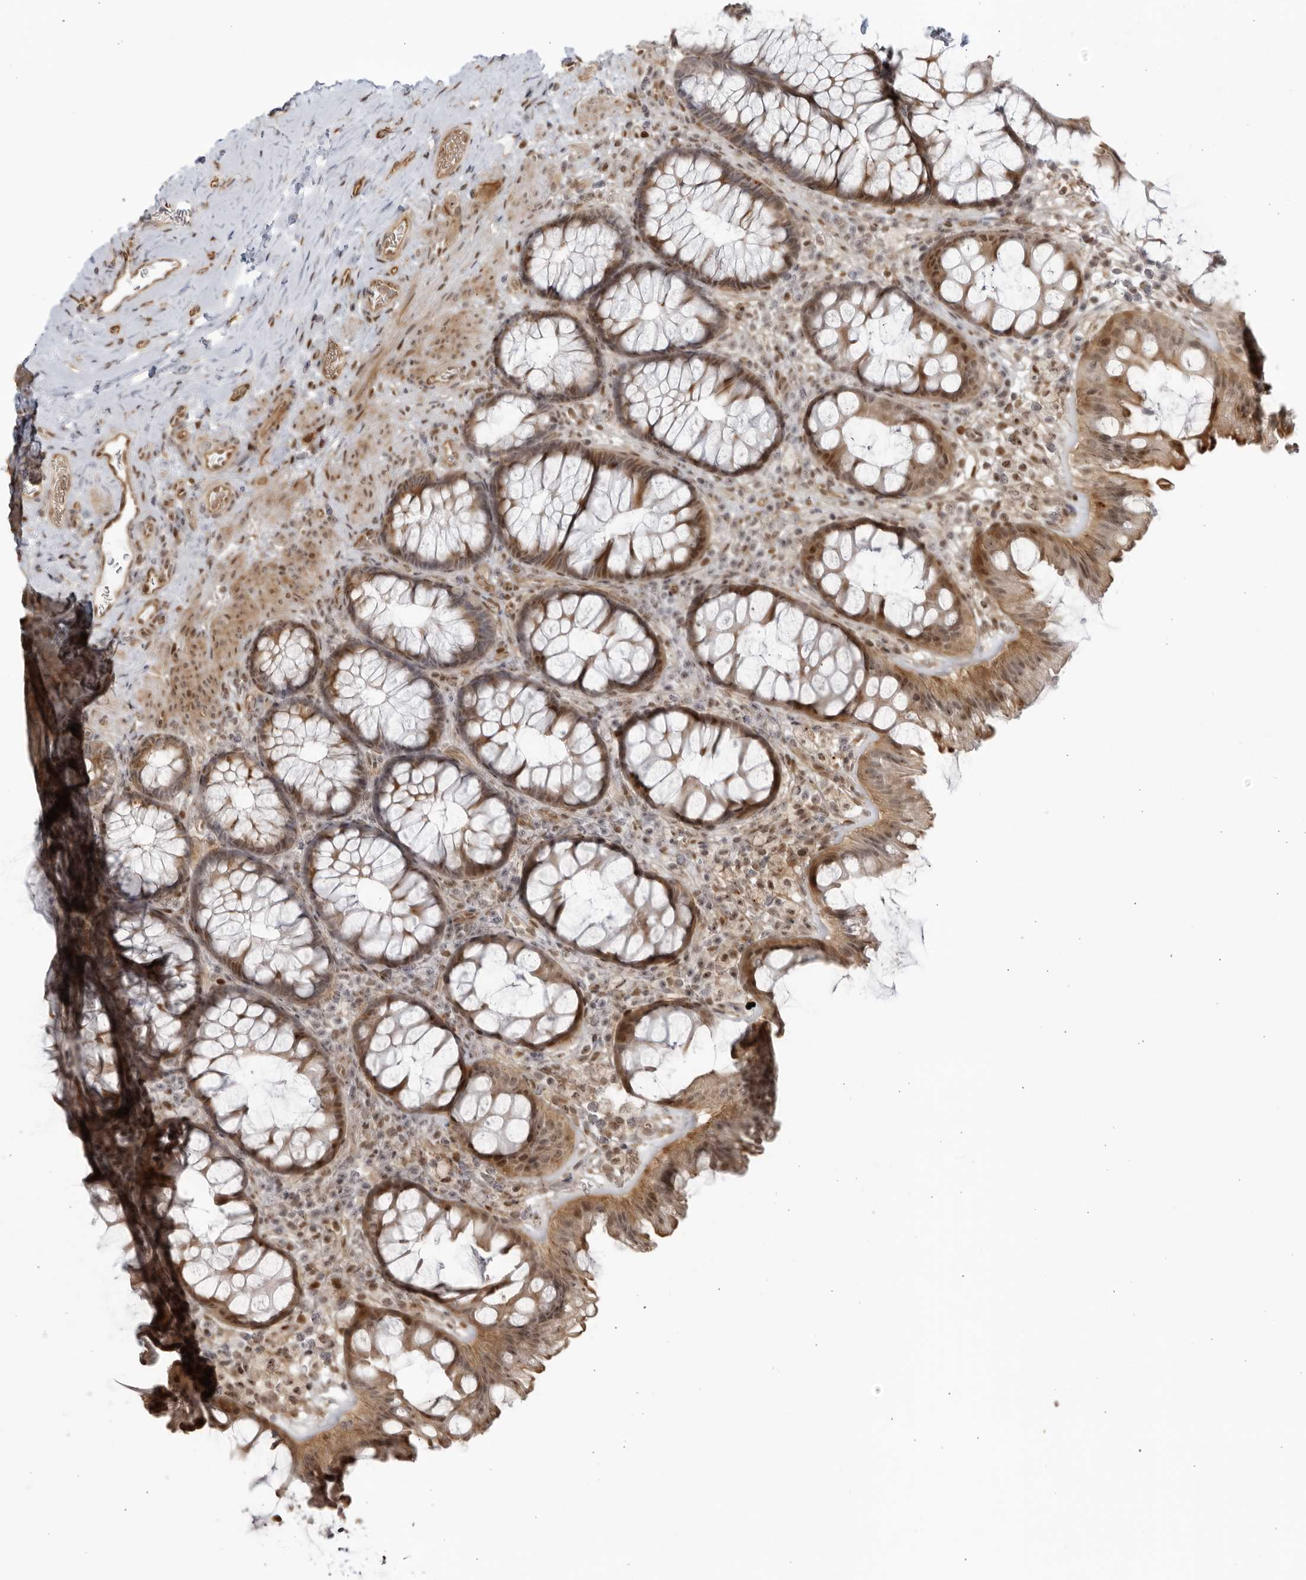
{"staining": {"intensity": "strong", "quantity": "25%-75%", "location": "cytoplasmic/membranous"}, "tissue": "colon", "cell_type": "Endothelial cells", "image_type": "normal", "snomed": [{"axis": "morphology", "description": "Normal tissue, NOS"}, {"axis": "topography", "description": "Colon"}], "caption": "Immunohistochemistry (IHC) image of normal colon: colon stained using immunohistochemistry demonstrates high levels of strong protein expression localized specifically in the cytoplasmic/membranous of endothelial cells, appearing as a cytoplasmic/membranous brown color.", "gene": "TCF21", "patient": {"sex": "female", "age": 62}}